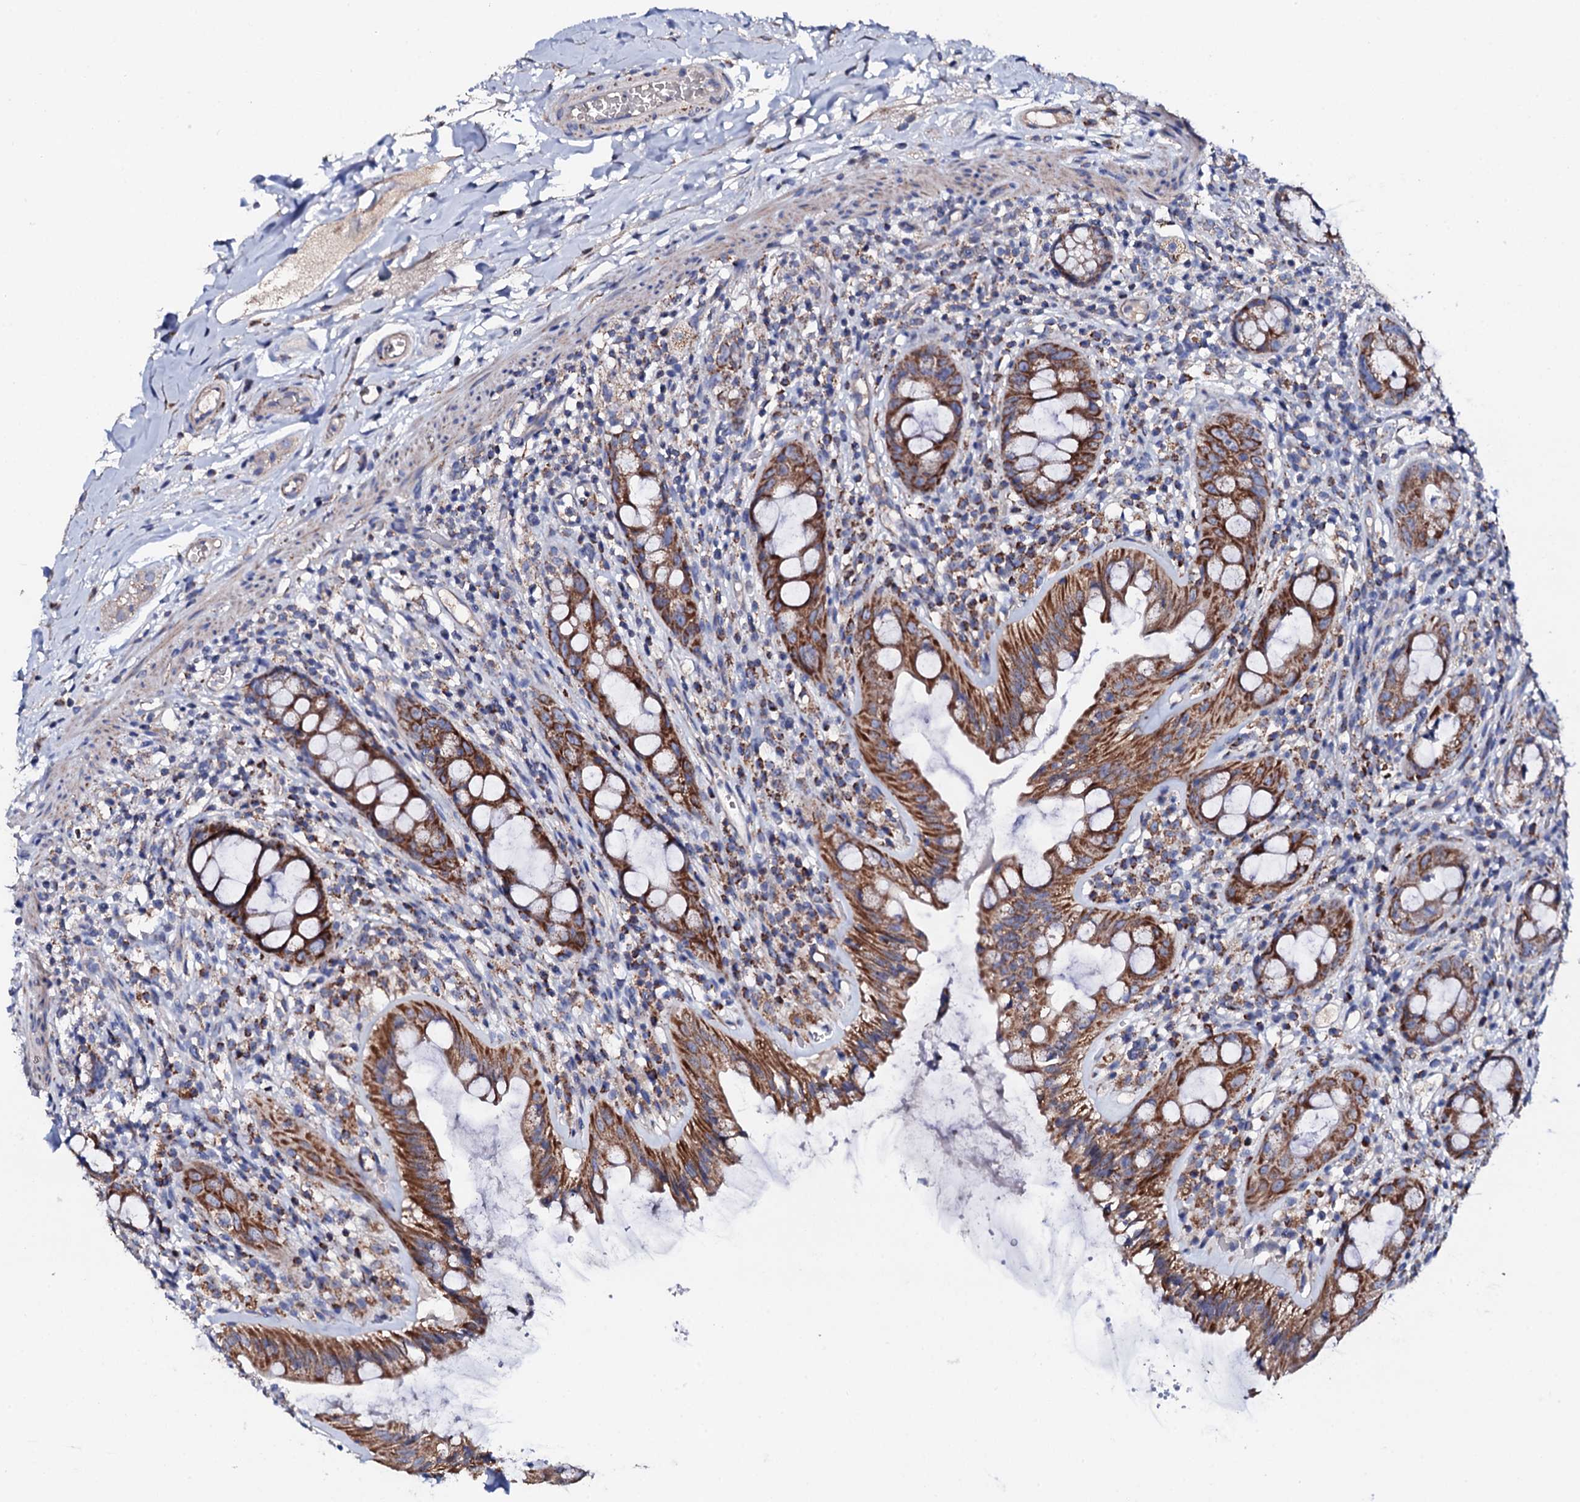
{"staining": {"intensity": "strong", "quantity": "25%-75%", "location": "cytoplasmic/membranous"}, "tissue": "rectum", "cell_type": "Glandular cells", "image_type": "normal", "snomed": [{"axis": "morphology", "description": "Normal tissue, NOS"}, {"axis": "topography", "description": "Rectum"}], "caption": "Immunohistochemical staining of normal human rectum displays 25%-75% levels of strong cytoplasmic/membranous protein staining in about 25%-75% of glandular cells.", "gene": "TCAF2C", "patient": {"sex": "female", "age": 57}}